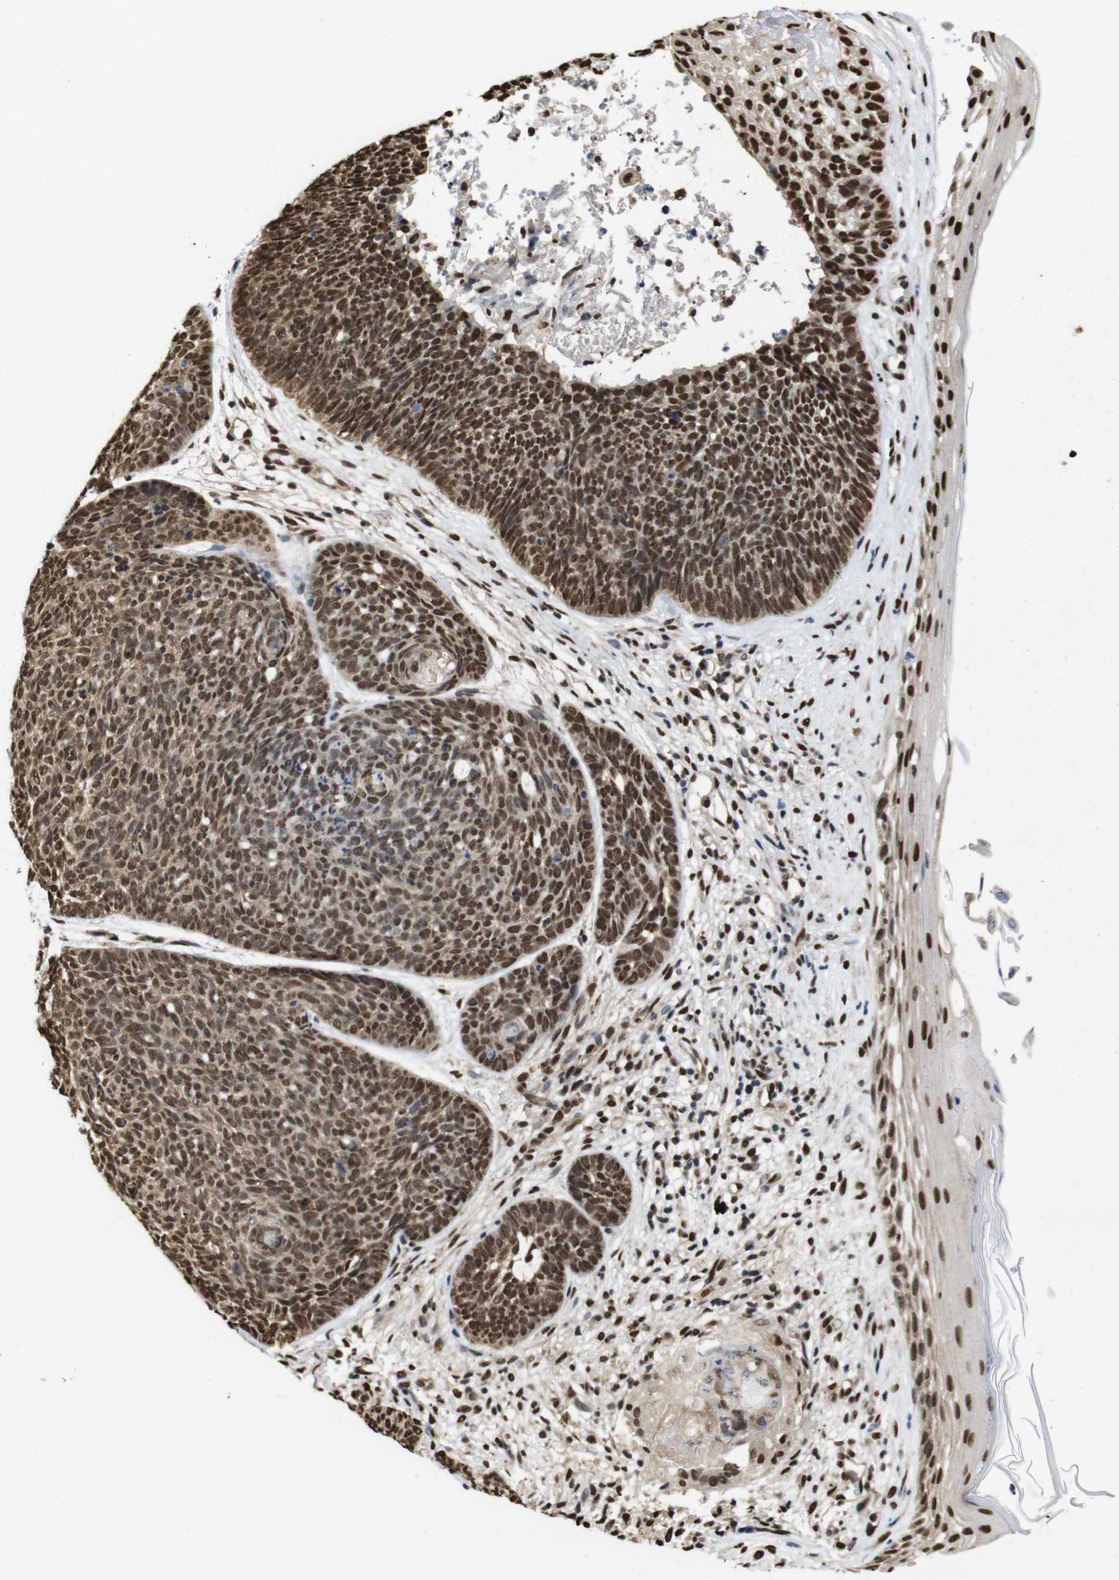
{"staining": {"intensity": "strong", "quantity": ">75%", "location": "cytoplasmic/membranous,nuclear"}, "tissue": "skin cancer", "cell_type": "Tumor cells", "image_type": "cancer", "snomed": [{"axis": "morphology", "description": "Basal cell carcinoma"}, {"axis": "topography", "description": "Skin"}], "caption": "Immunohistochemical staining of skin basal cell carcinoma reveals high levels of strong cytoplasmic/membranous and nuclear expression in approximately >75% of tumor cells. The staining was performed using DAB, with brown indicating positive protein expression. Nuclei are stained blue with hematoxylin.", "gene": "SUMO3", "patient": {"sex": "female", "age": 70}}